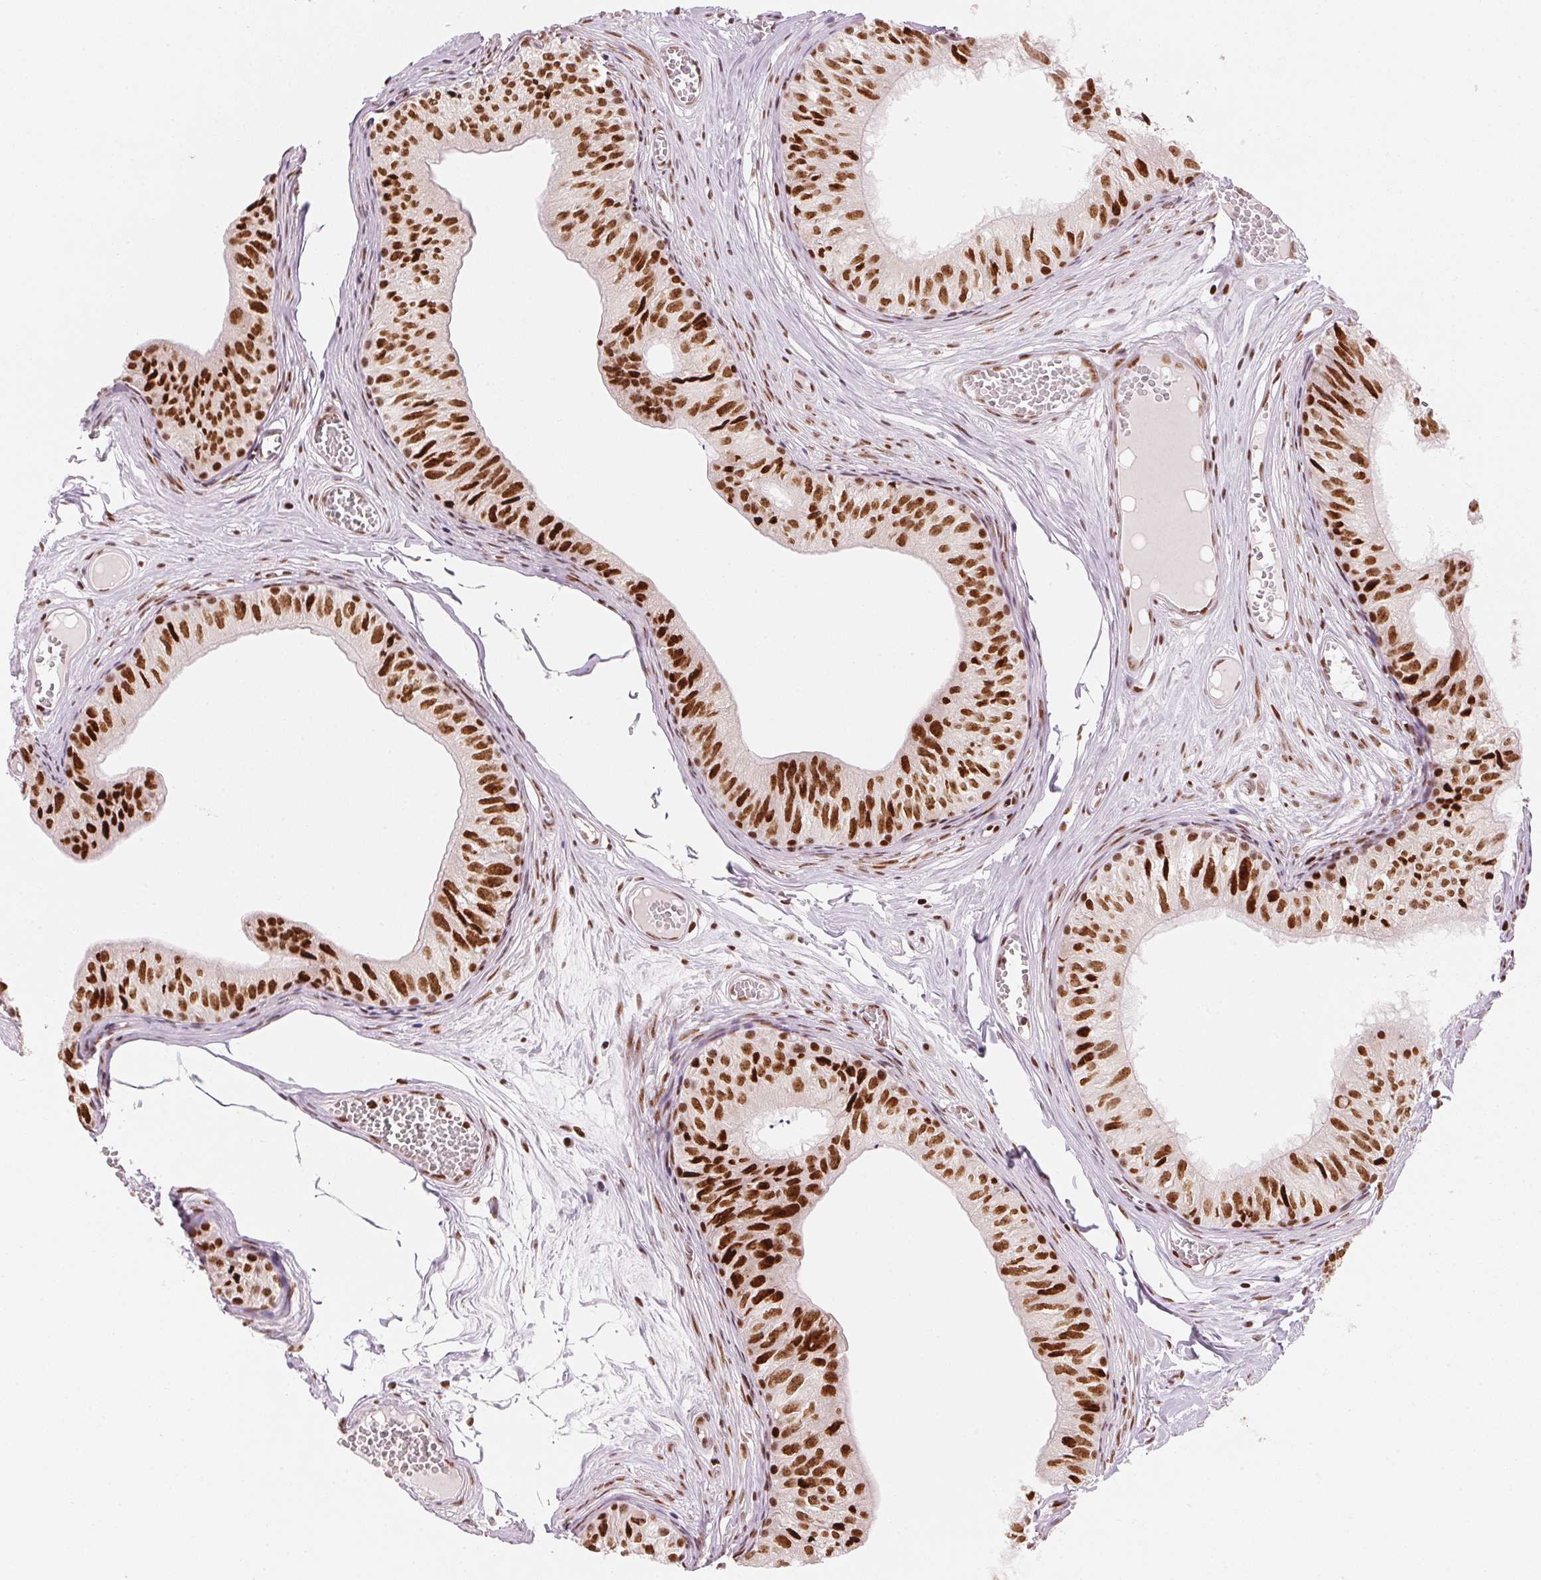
{"staining": {"intensity": "strong", "quantity": ">75%", "location": "nuclear"}, "tissue": "epididymis", "cell_type": "Glandular cells", "image_type": "normal", "snomed": [{"axis": "morphology", "description": "Normal tissue, NOS"}, {"axis": "topography", "description": "Epididymis"}], "caption": "An IHC image of unremarkable tissue is shown. Protein staining in brown highlights strong nuclear positivity in epididymis within glandular cells. Immunohistochemistry stains the protein of interest in brown and the nuclei are stained blue.", "gene": "NXF1", "patient": {"sex": "male", "age": 25}}